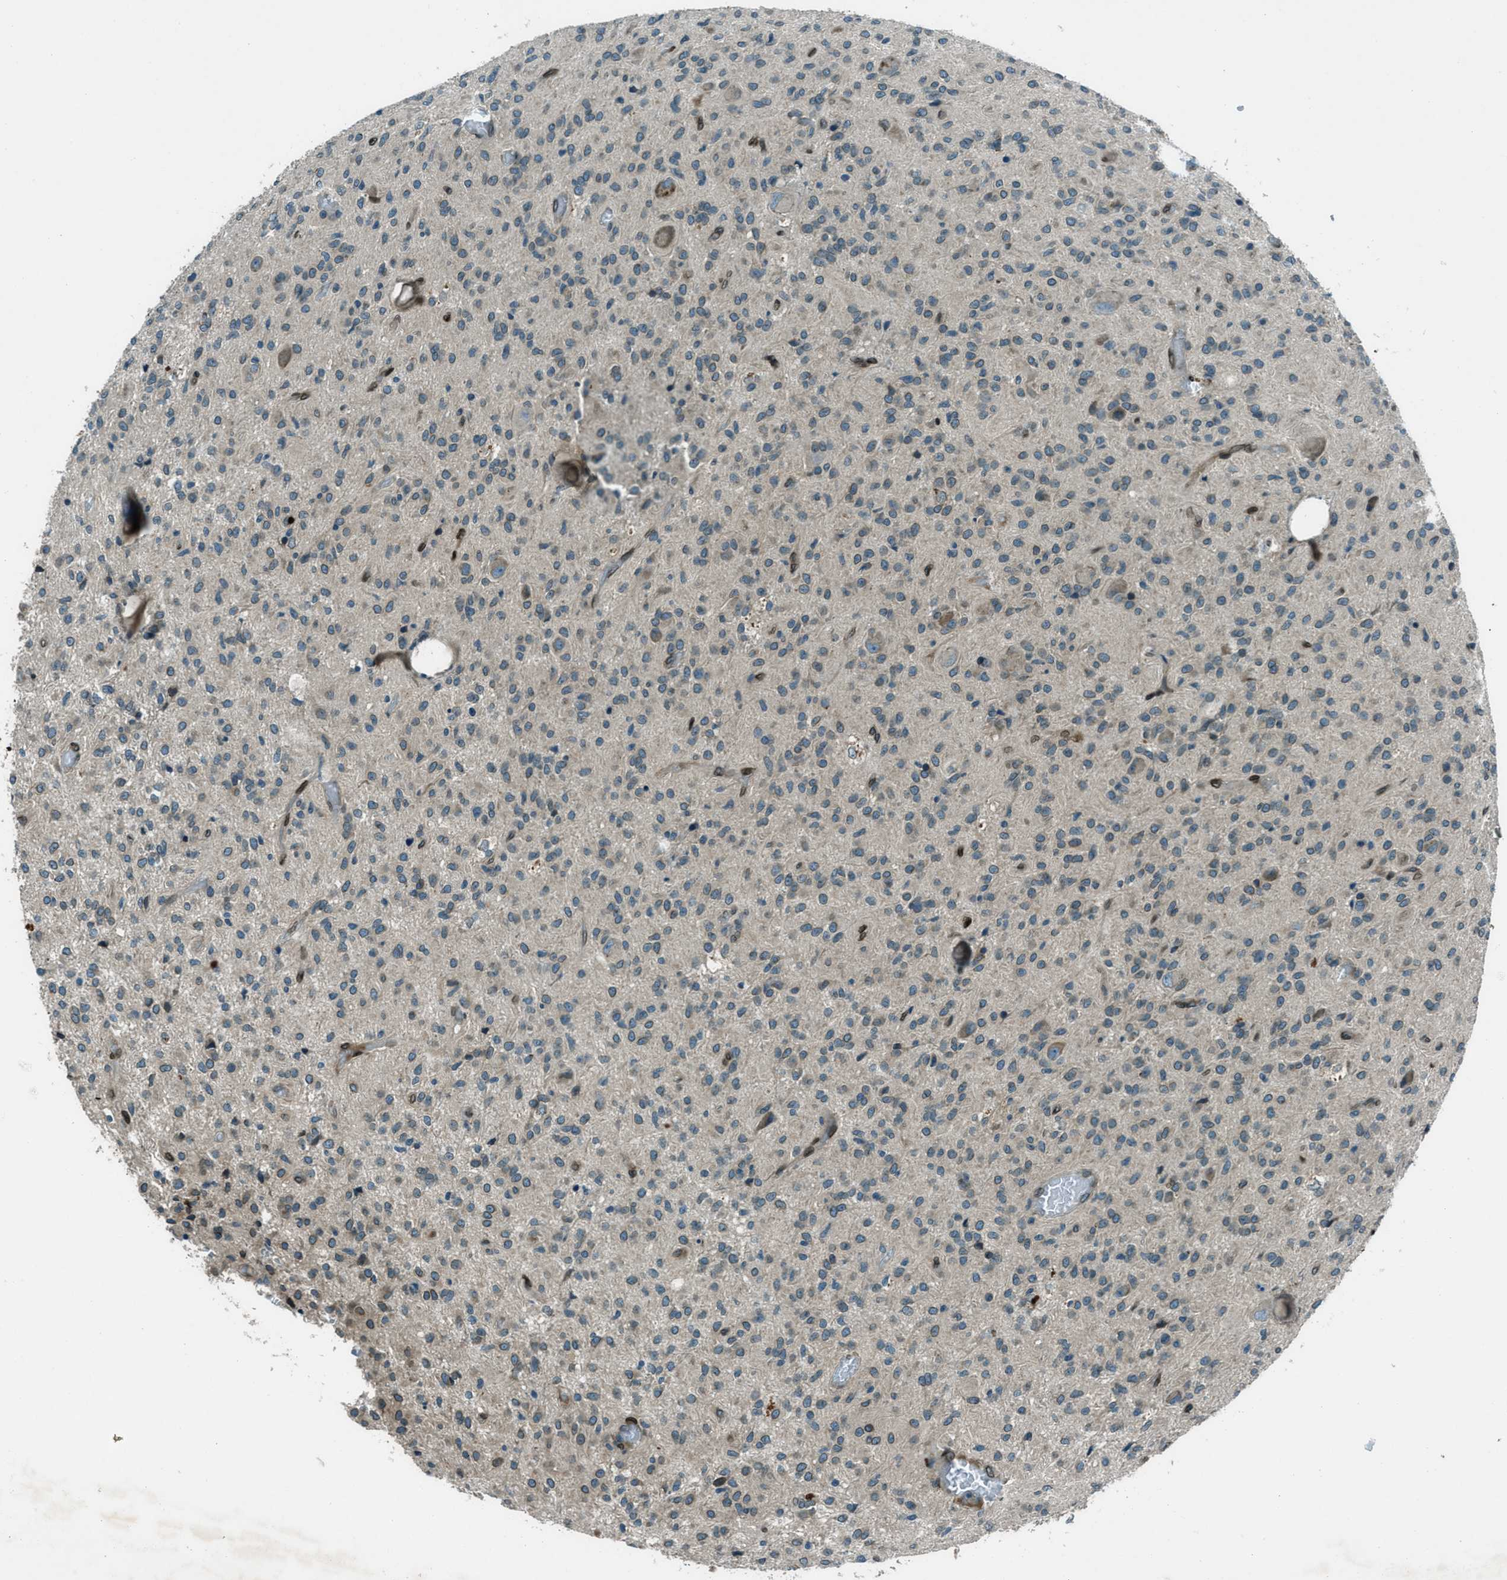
{"staining": {"intensity": "weak", "quantity": "25%-75%", "location": "cytoplasmic/membranous,nuclear"}, "tissue": "glioma", "cell_type": "Tumor cells", "image_type": "cancer", "snomed": [{"axis": "morphology", "description": "Glioma, malignant, High grade"}, {"axis": "topography", "description": "Brain"}], "caption": "Malignant high-grade glioma stained with a brown dye displays weak cytoplasmic/membranous and nuclear positive staining in approximately 25%-75% of tumor cells.", "gene": "LEMD2", "patient": {"sex": "female", "age": 59}}